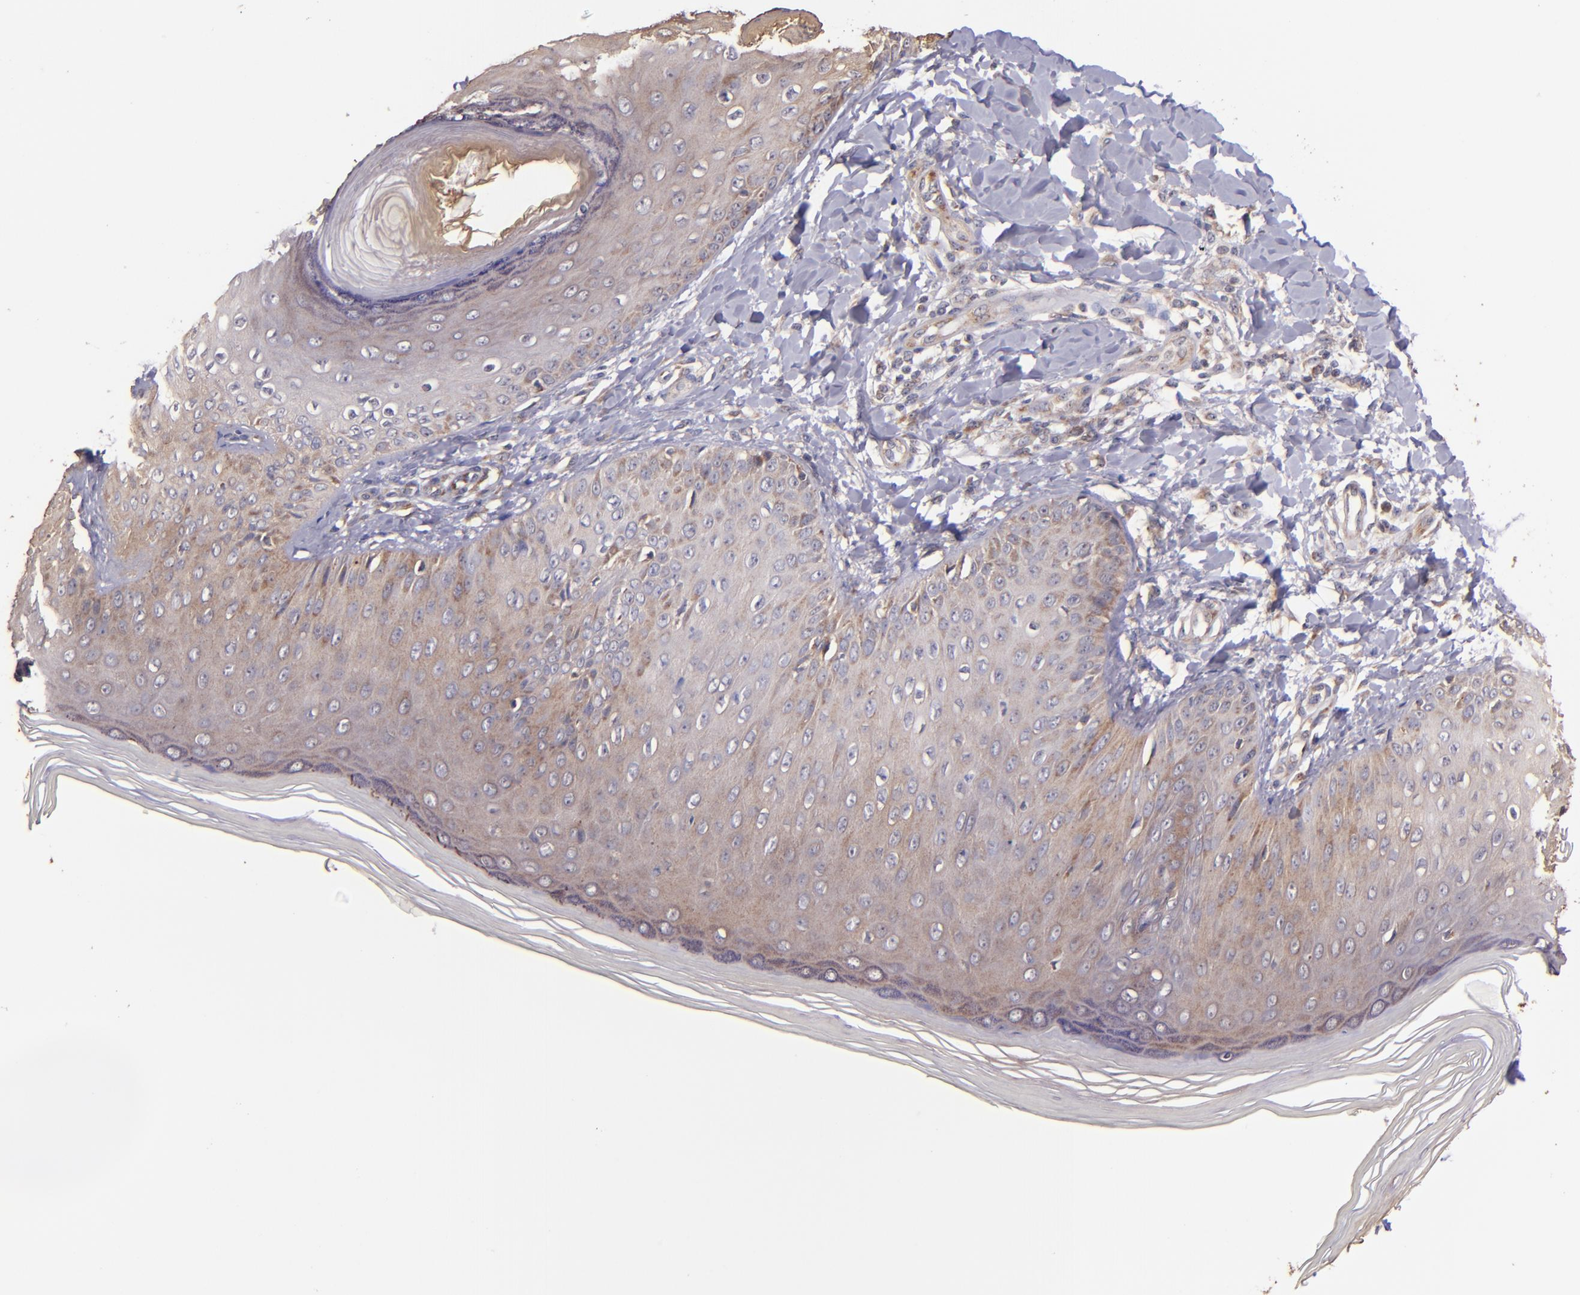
{"staining": {"intensity": "moderate", "quantity": ">75%", "location": "cytoplasmic/membranous"}, "tissue": "skin", "cell_type": "Epidermal cells", "image_type": "normal", "snomed": [{"axis": "morphology", "description": "Normal tissue, NOS"}, {"axis": "morphology", "description": "Inflammation, NOS"}, {"axis": "topography", "description": "Soft tissue"}, {"axis": "topography", "description": "Anal"}], "caption": "DAB immunohistochemical staining of unremarkable skin demonstrates moderate cytoplasmic/membranous protein expression in about >75% of epidermal cells. Nuclei are stained in blue.", "gene": "SHC1", "patient": {"sex": "female", "age": 15}}